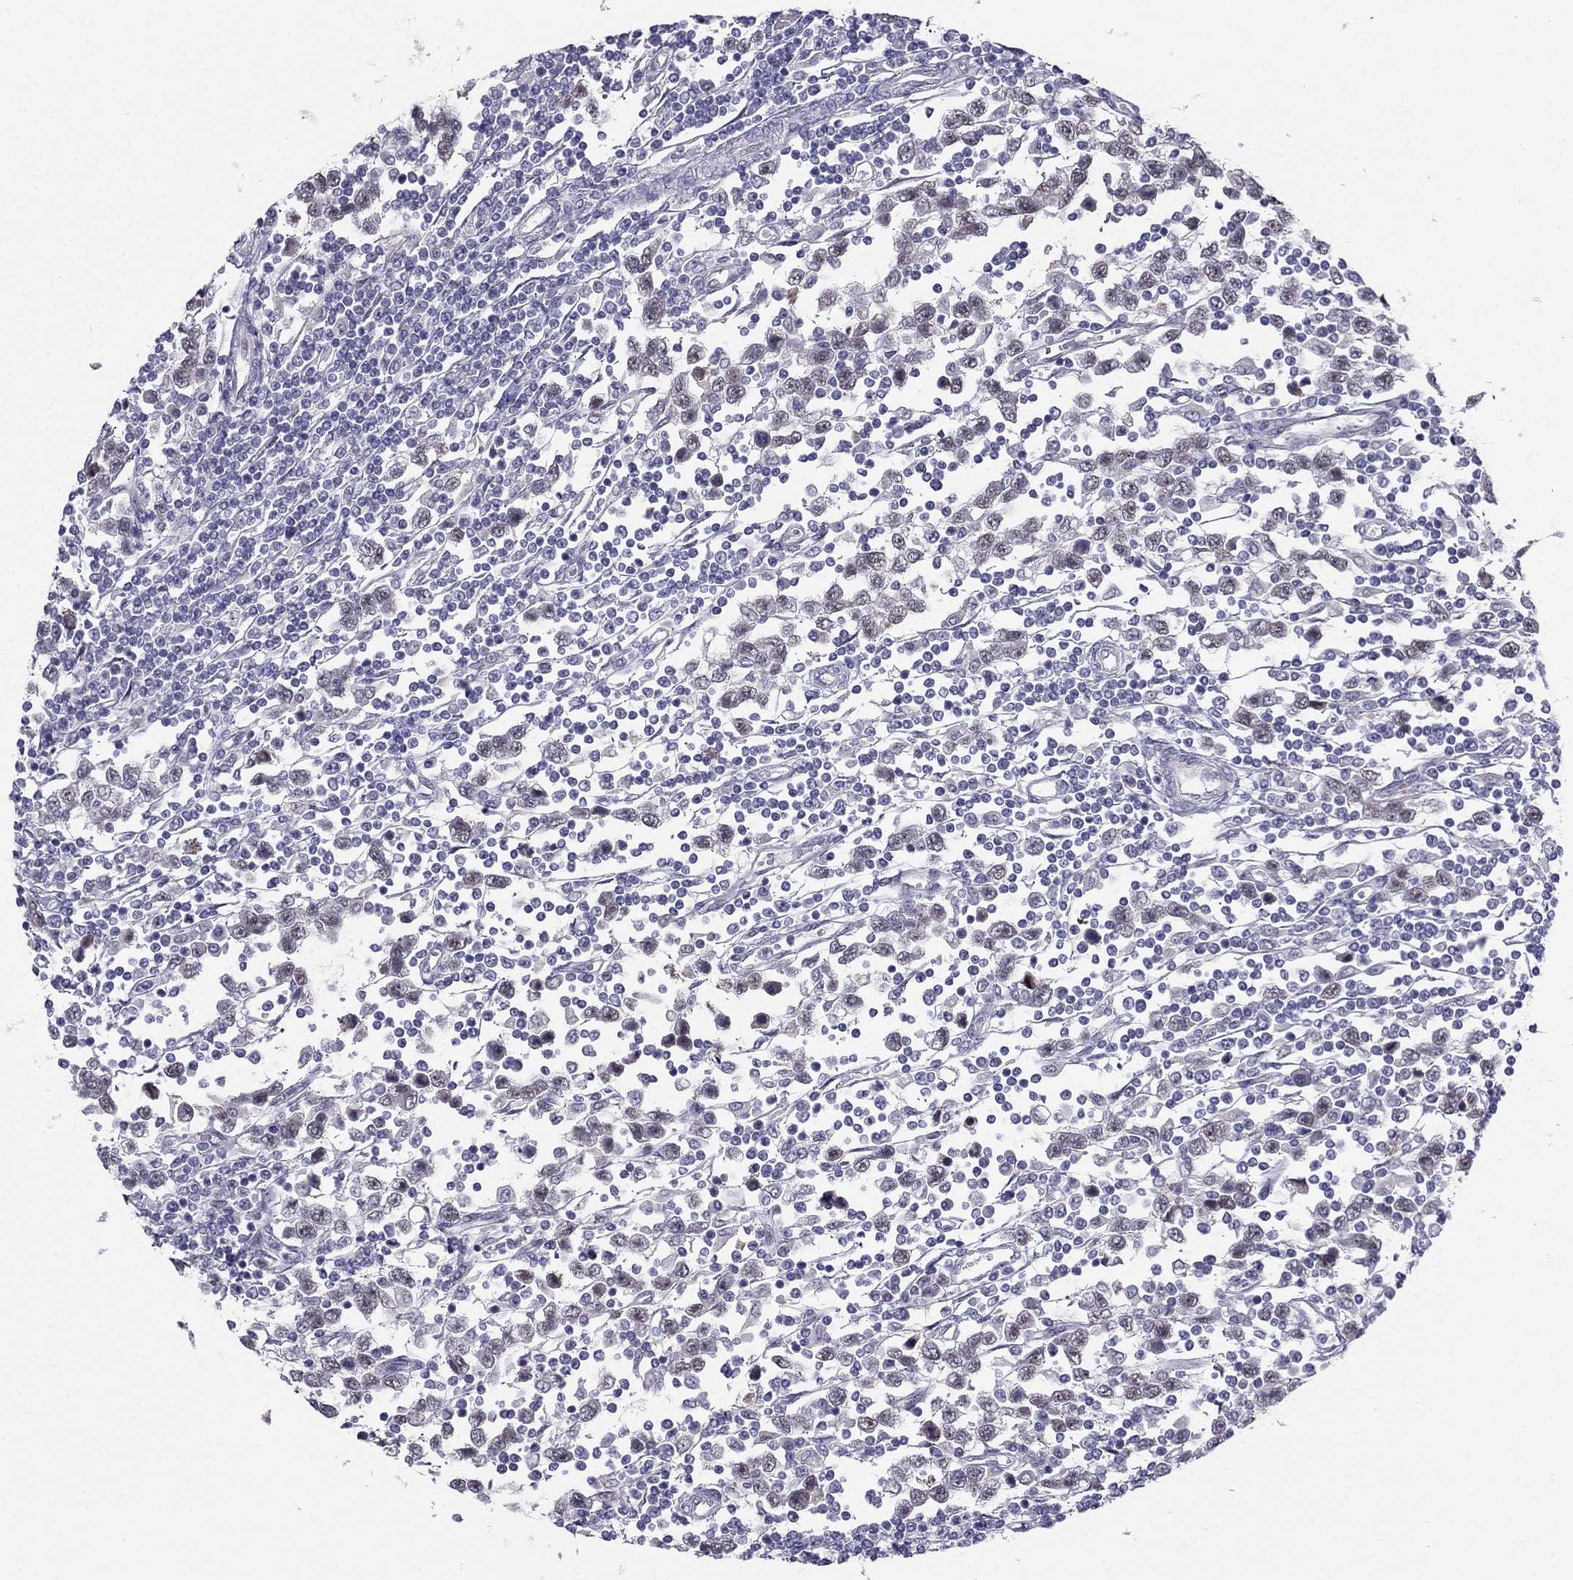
{"staining": {"intensity": "weak", "quantity": "<25%", "location": "nuclear"}, "tissue": "testis cancer", "cell_type": "Tumor cells", "image_type": "cancer", "snomed": [{"axis": "morphology", "description": "Seminoma, NOS"}, {"axis": "topography", "description": "Testis"}], "caption": "Tumor cells show no significant protein staining in testis seminoma.", "gene": "BAG5", "patient": {"sex": "male", "age": 34}}